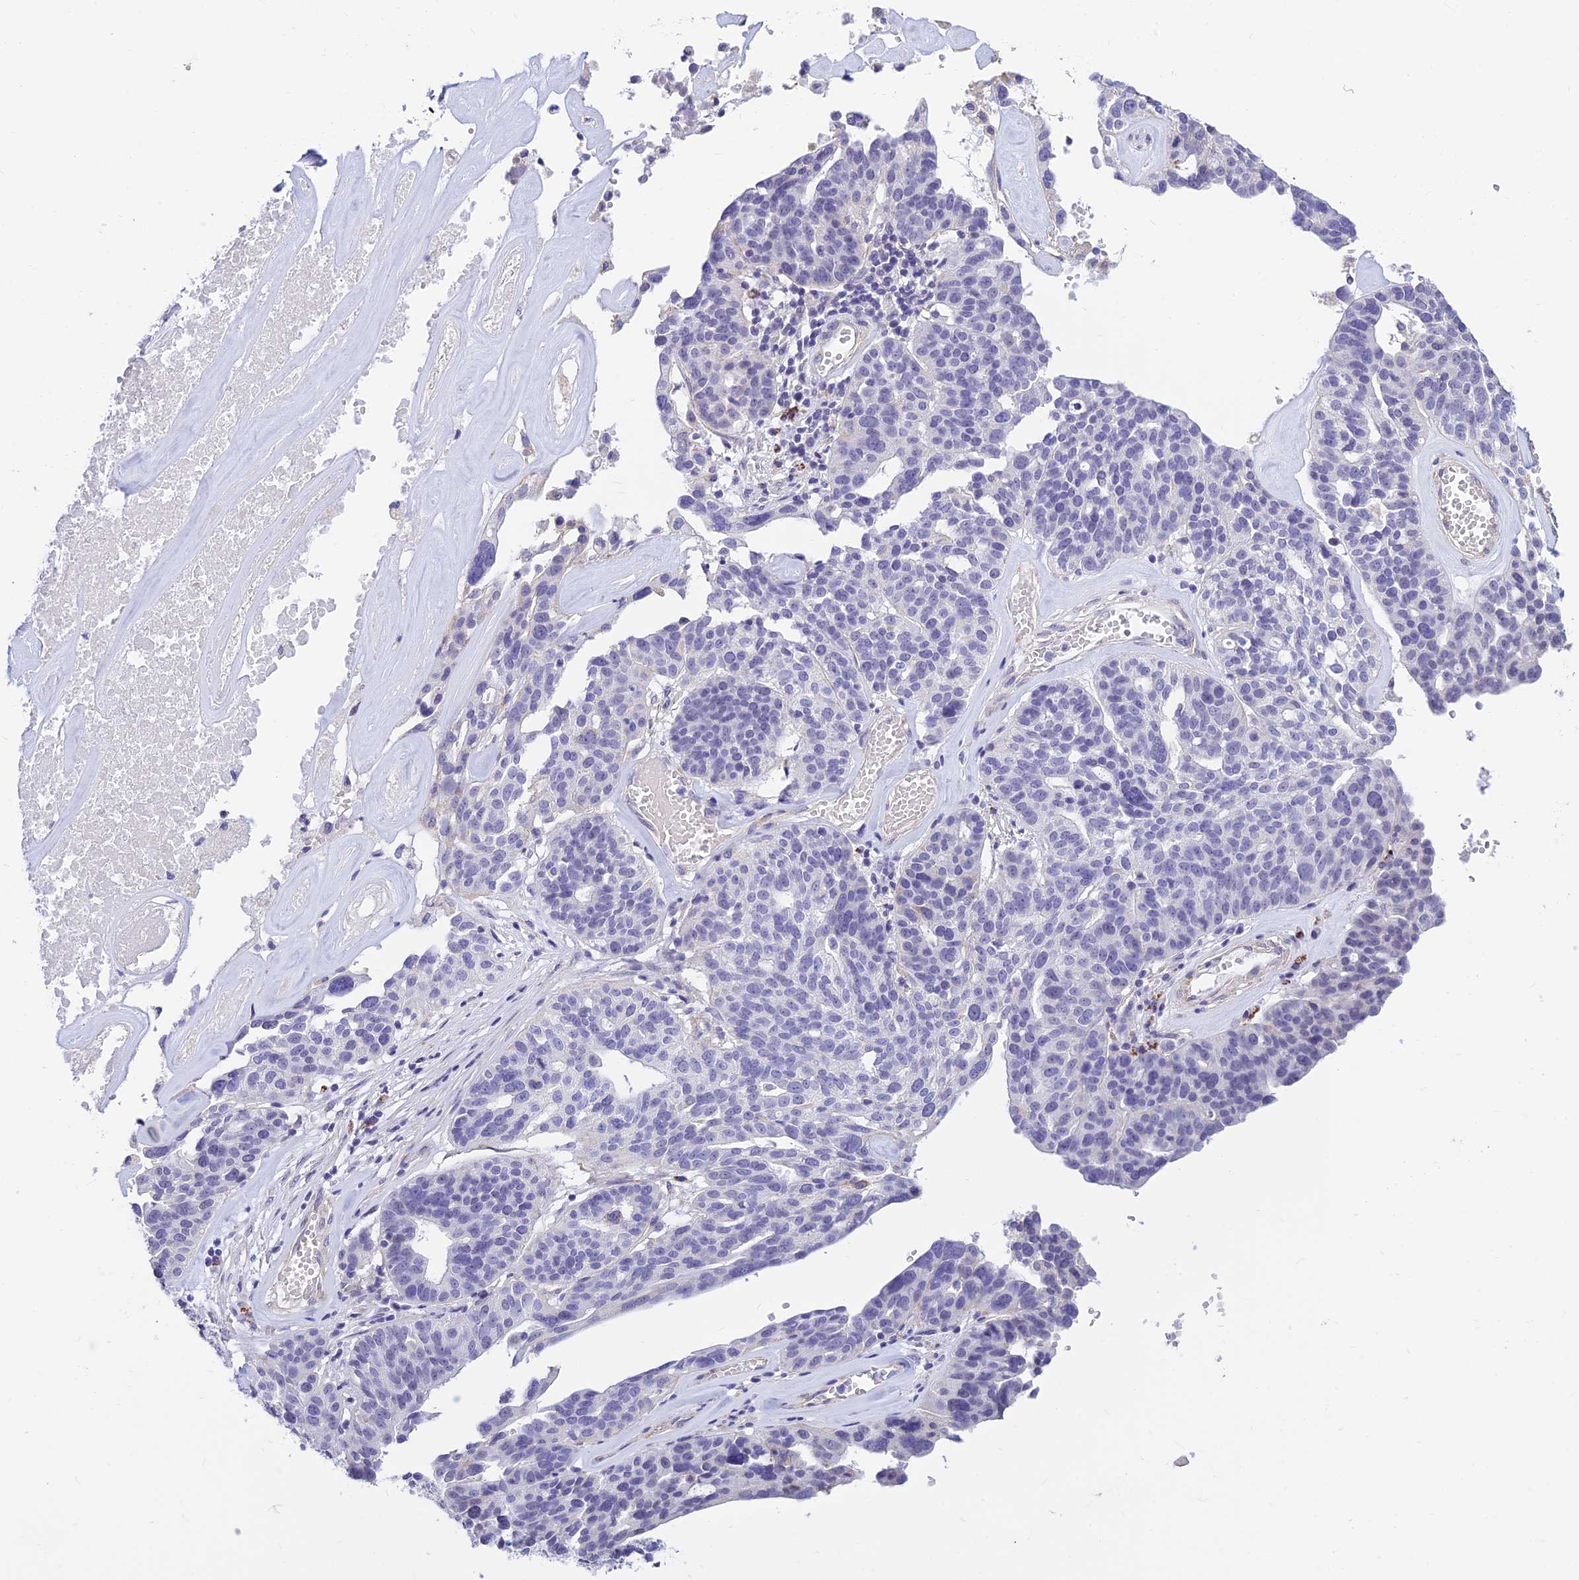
{"staining": {"intensity": "negative", "quantity": "none", "location": "none"}, "tissue": "ovarian cancer", "cell_type": "Tumor cells", "image_type": "cancer", "snomed": [{"axis": "morphology", "description": "Cystadenocarcinoma, serous, NOS"}, {"axis": "topography", "description": "Ovary"}], "caption": "This is an immunohistochemistry (IHC) image of ovarian serous cystadenocarcinoma. There is no staining in tumor cells.", "gene": "ALDH1L2", "patient": {"sex": "female", "age": 59}}